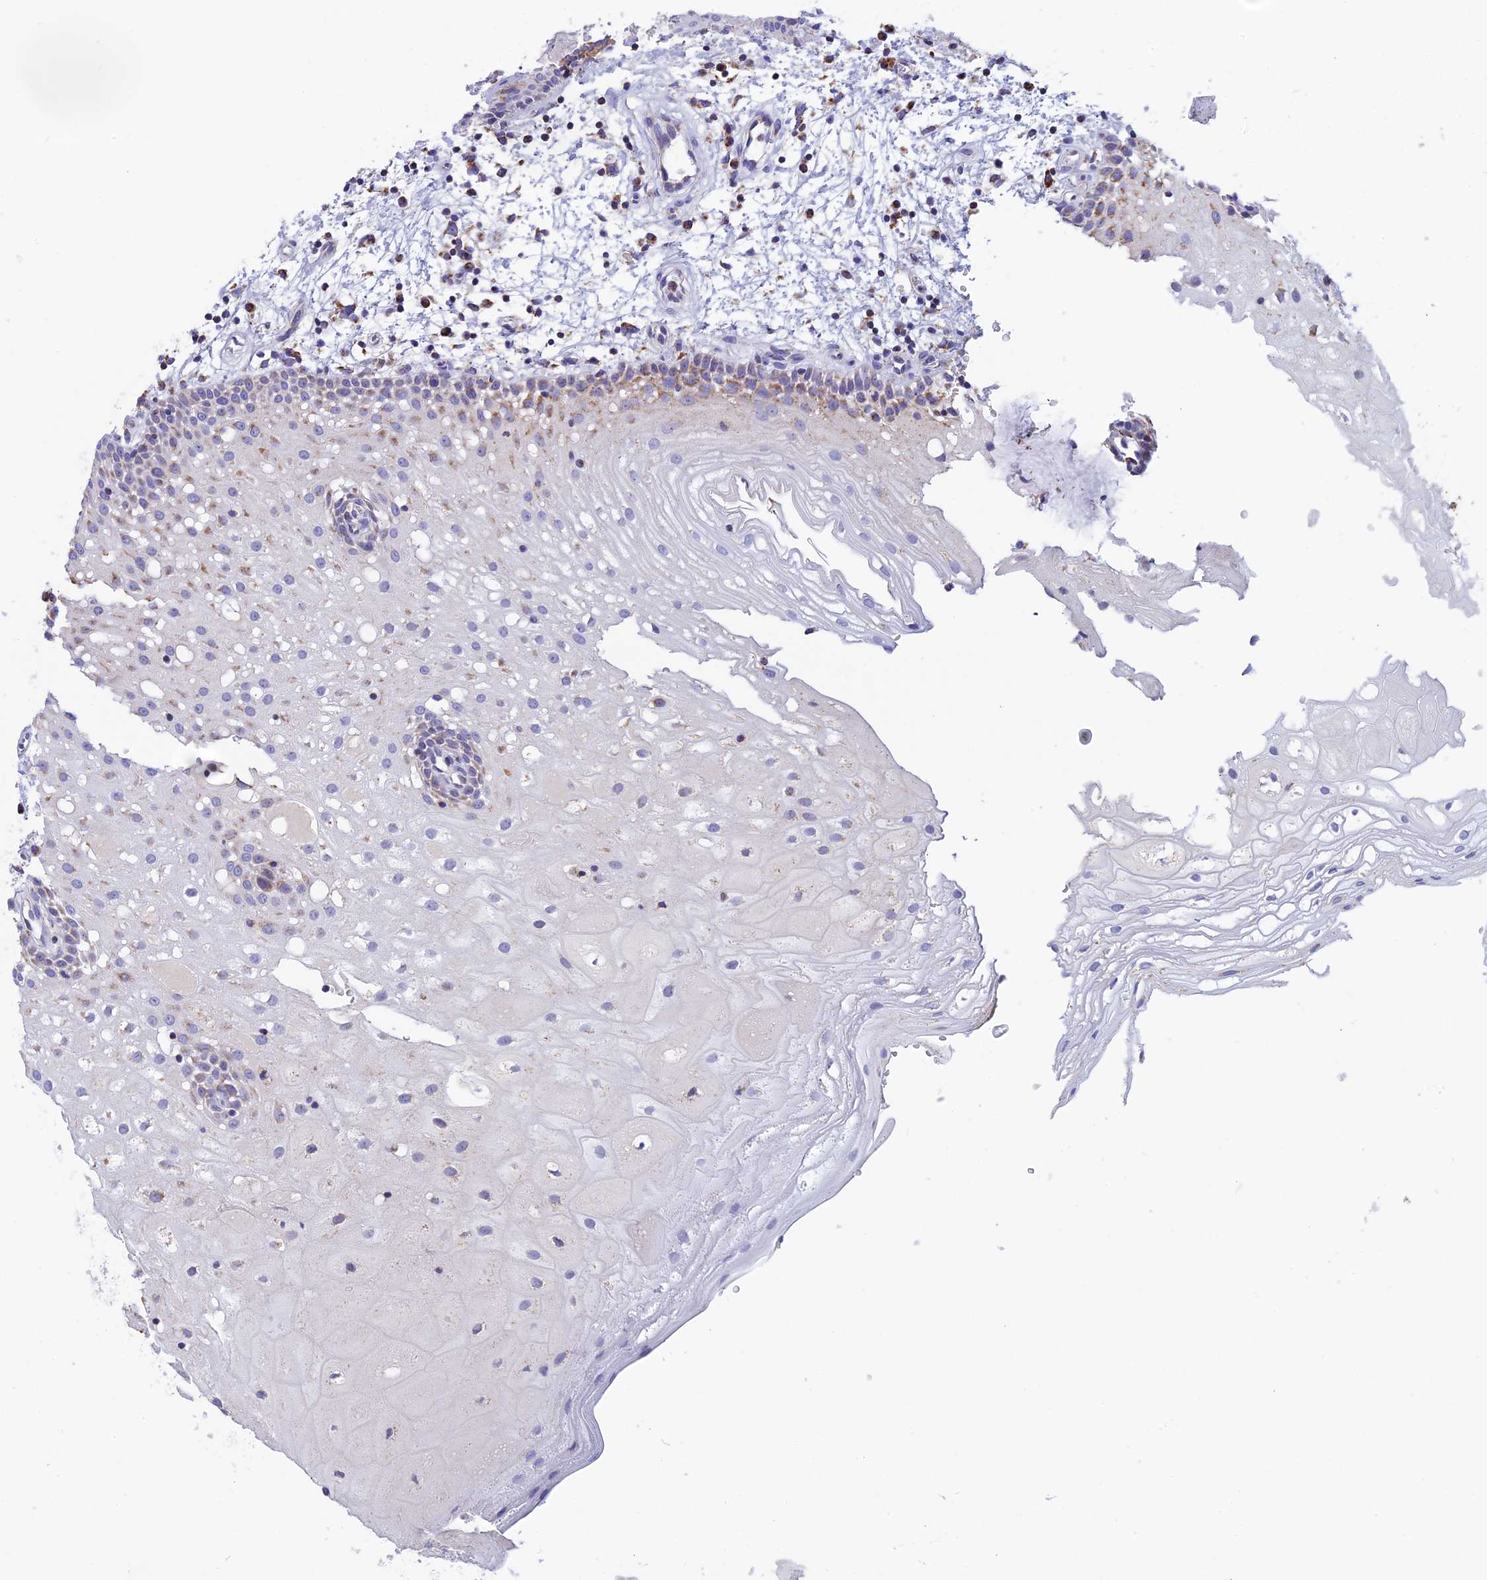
{"staining": {"intensity": "moderate", "quantity": "25%-75%", "location": "cytoplasmic/membranous"}, "tissue": "oral mucosa", "cell_type": "Squamous epithelial cells", "image_type": "normal", "snomed": [{"axis": "morphology", "description": "Normal tissue, NOS"}, {"axis": "topography", "description": "Oral tissue"}], "caption": "Moderate cytoplasmic/membranous positivity for a protein is appreciated in about 25%-75% of squamous epithelial cells of unremarkable oral mucosa using IHC.", "gene": "KCNG1", "patient": {"sex": "male", "age": 74}}